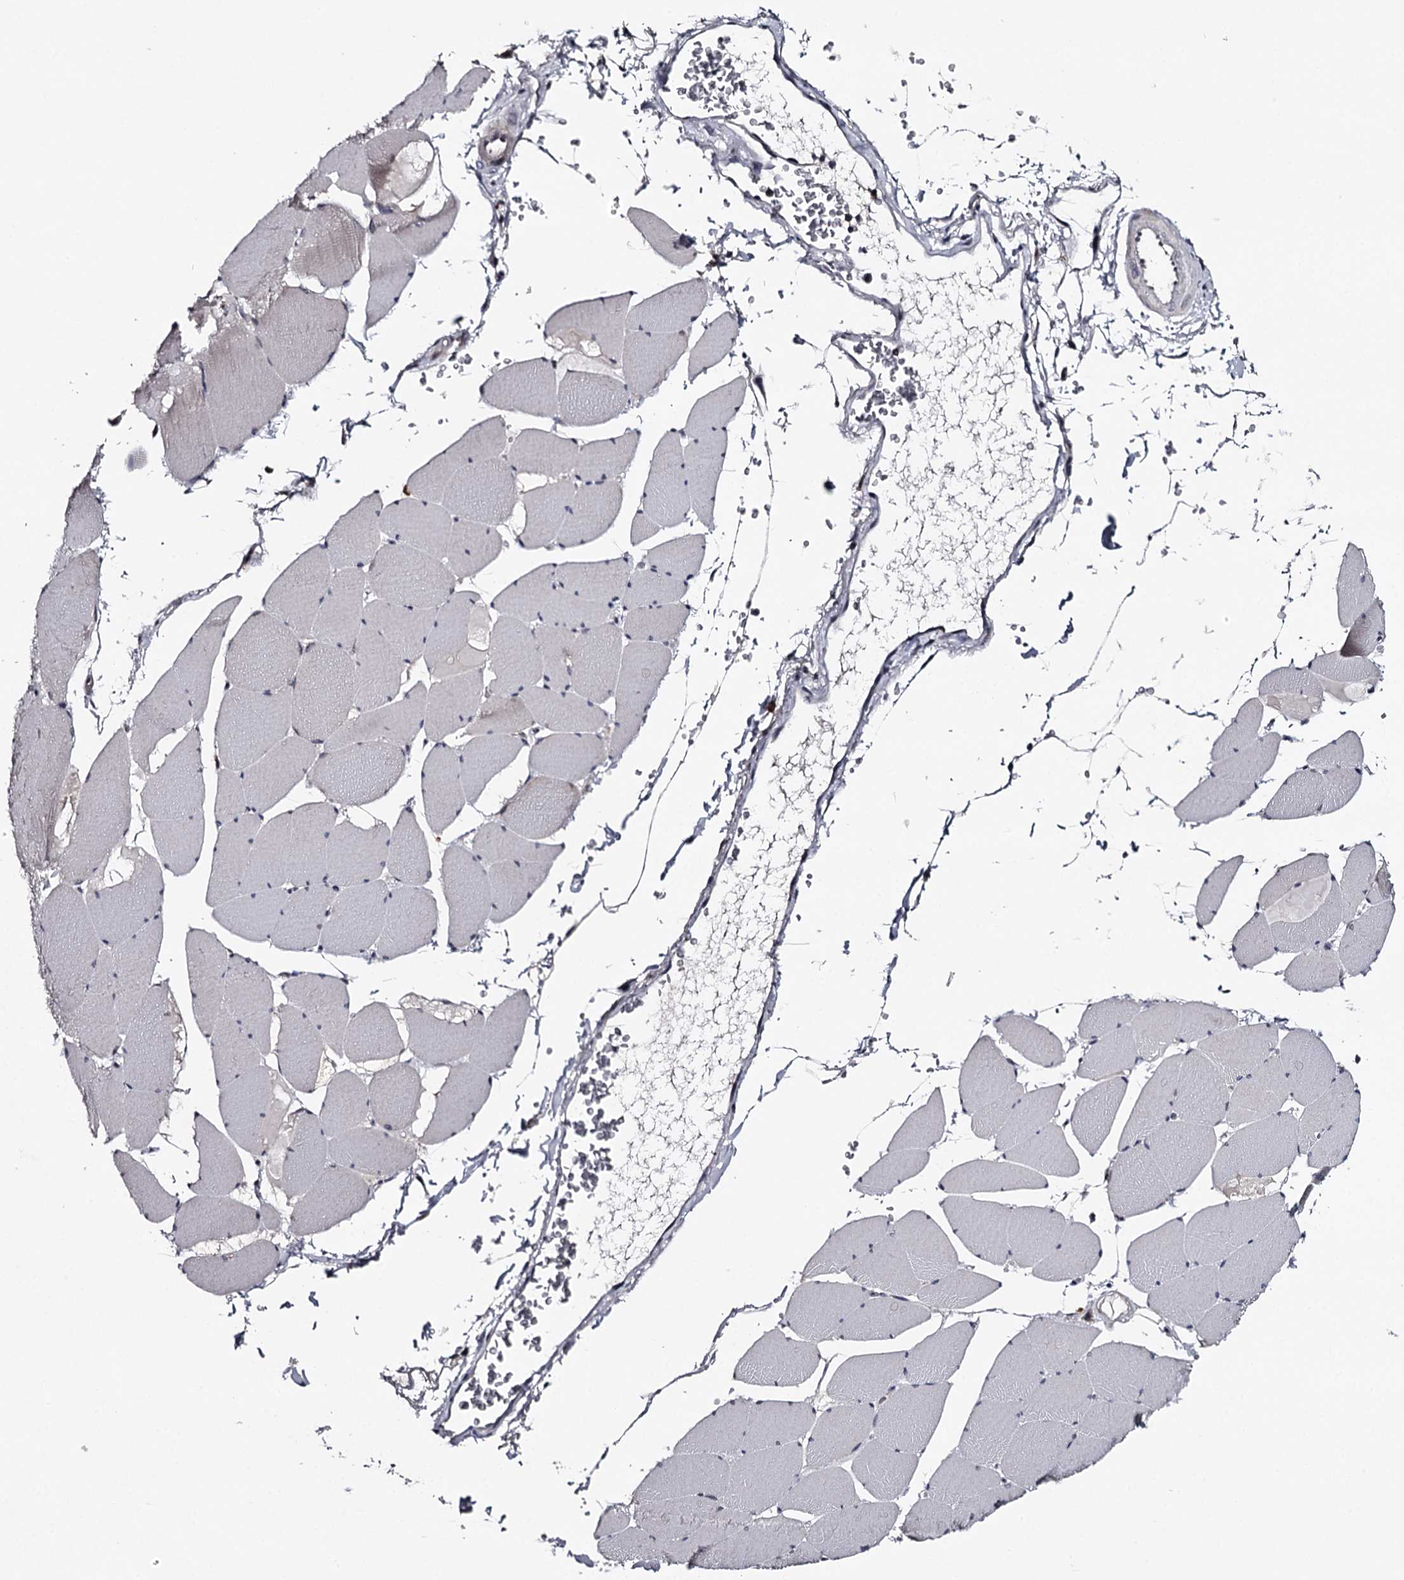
{"staining": {"intensity": "negative", "quantity": "none", "location": "none"}, "tissue": "skeletal muscle", "cell_type": "Myocytes", "image_type": "normal", "snomed": [{"axis": "morphology", "description": "Normal tissue, NOS"}, {"axis": "topography", "description": "Skeletal muscle"}, {"axis": "topography", "description": "Head-Neck"}], "caption": "This micrograph is of normal skeletal muscle stained with immunohistochemistry (IHC) to label a protein in brown with the nuclei are counter-stained blue. There is no expression in myocytes. Nuclei are stained in blue.", "gene": "GTSF1", "patient": {"sex": "male", "age": 66}}